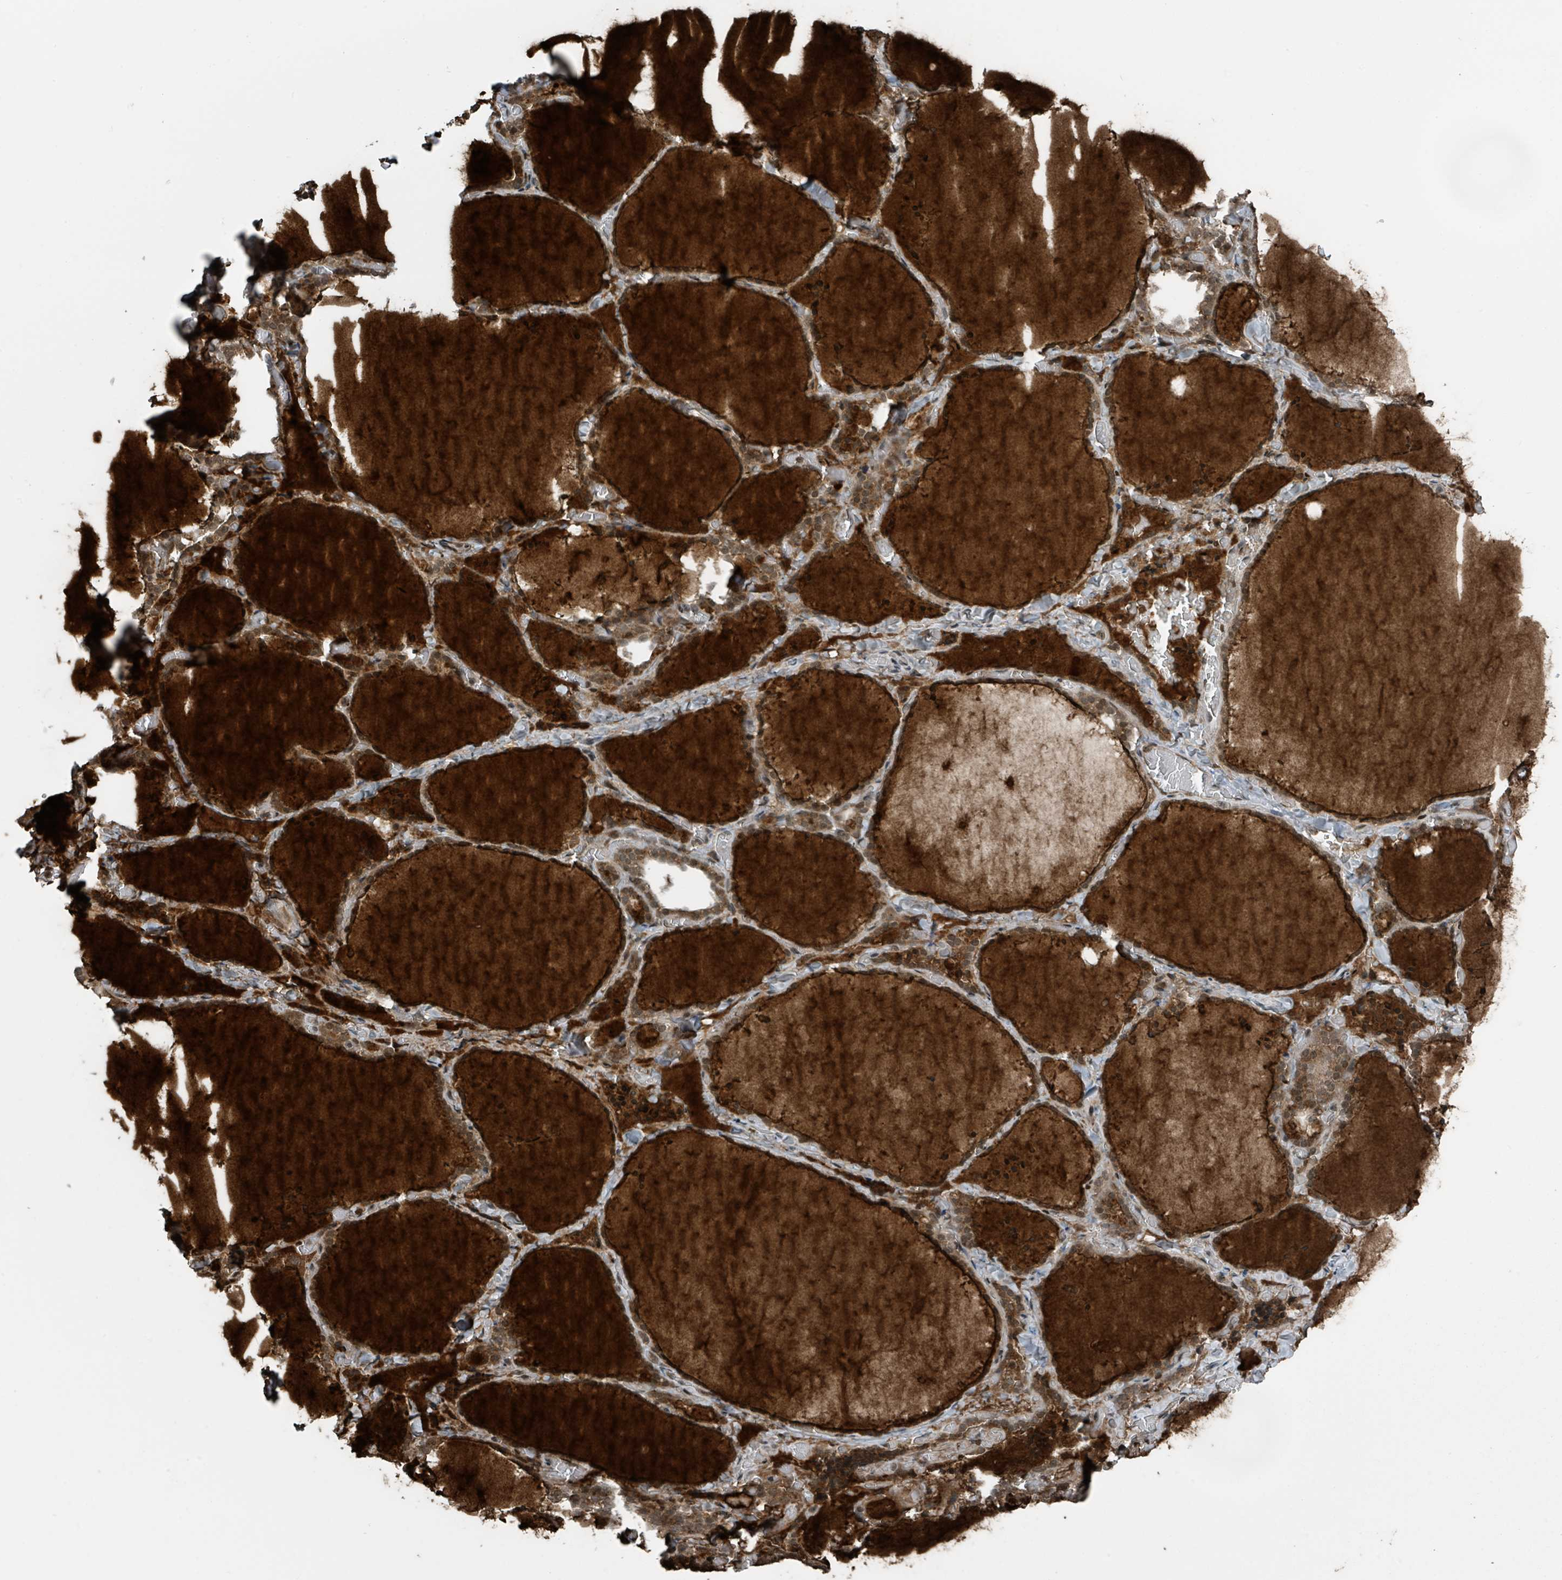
{"staining": {"intensity": "moderate", "quantity": ">75%", "location": "cytoplasmic/membranous"}, "tissue": "thyroid gland", "cell_type": "Glandular cells", "image_type": "normal", "snomed": [{"axis": "morphology", "description": "Normal tissue, NOS"}, {"axis": "topography", "description": "Thyroid gland"}], "caption": "The image exhibits staining of normal thyroid gland, revealing moderate cytoplasmic/membranous protein positivity (brown color) within glandular cells. The staining was performed using DAB, with brown indicating positive protein expression. Nuclei are stained blue with hematoxylin.", "gene": "PHIP", "patient": {"sex": "female", "age": 22}}